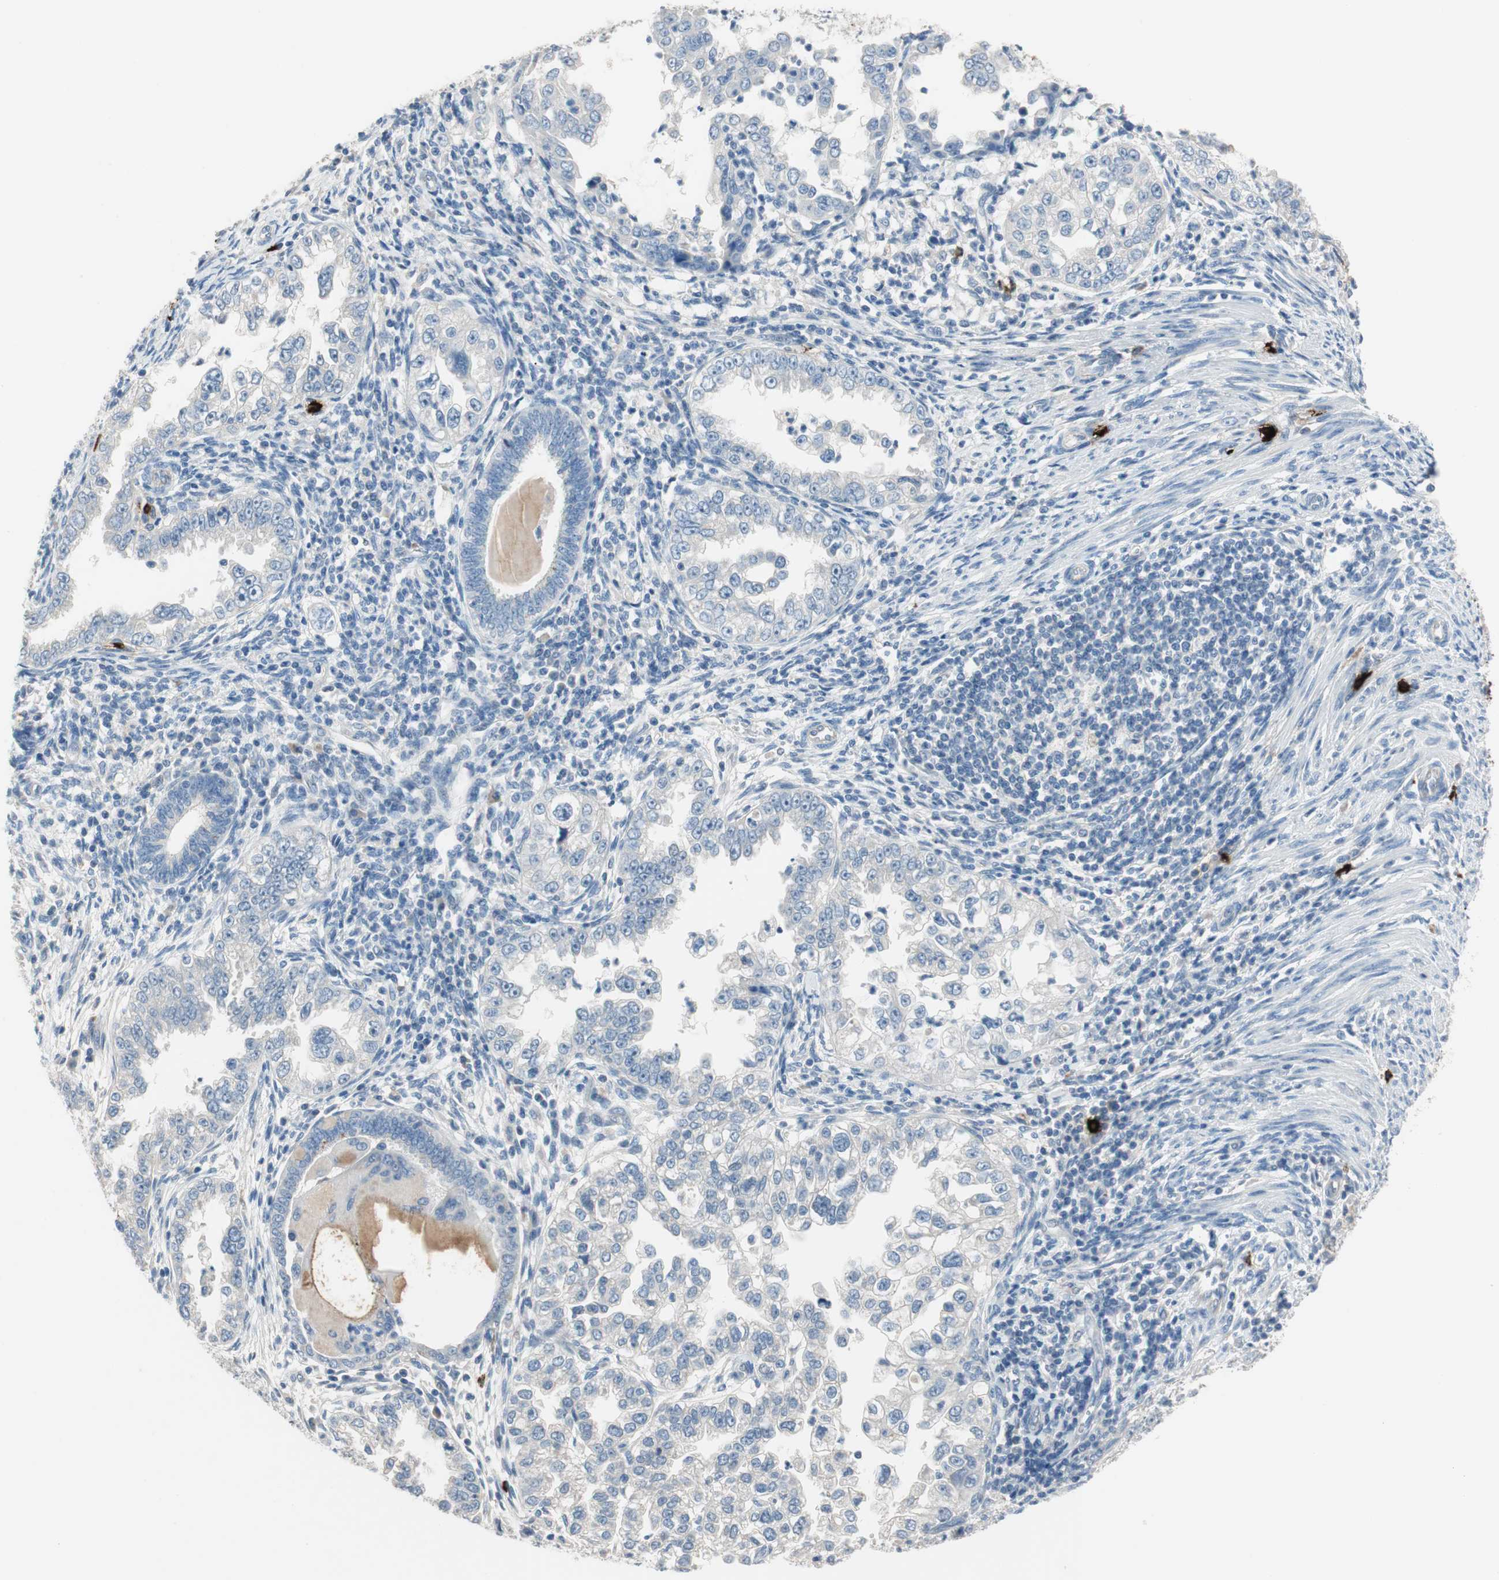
{"staining": {"intensity": "negative", "quantity": "none", "location": "none"}, "tissue": "endometrial cancer", "cell_type": "Tumor cells", "image_type": "cancer", "snomed": [{"axis": "morphology", "description": "Adenocarcinoma, NOS"}, {"axis": "topography", "description": "Endometrium"}], "caption": "Endometrial cancer was stained to show a protein in brown. There is no significant positivity in tumor cells.", "gene": "CPA3", "patient": {"sex": "female", "age": 85}}